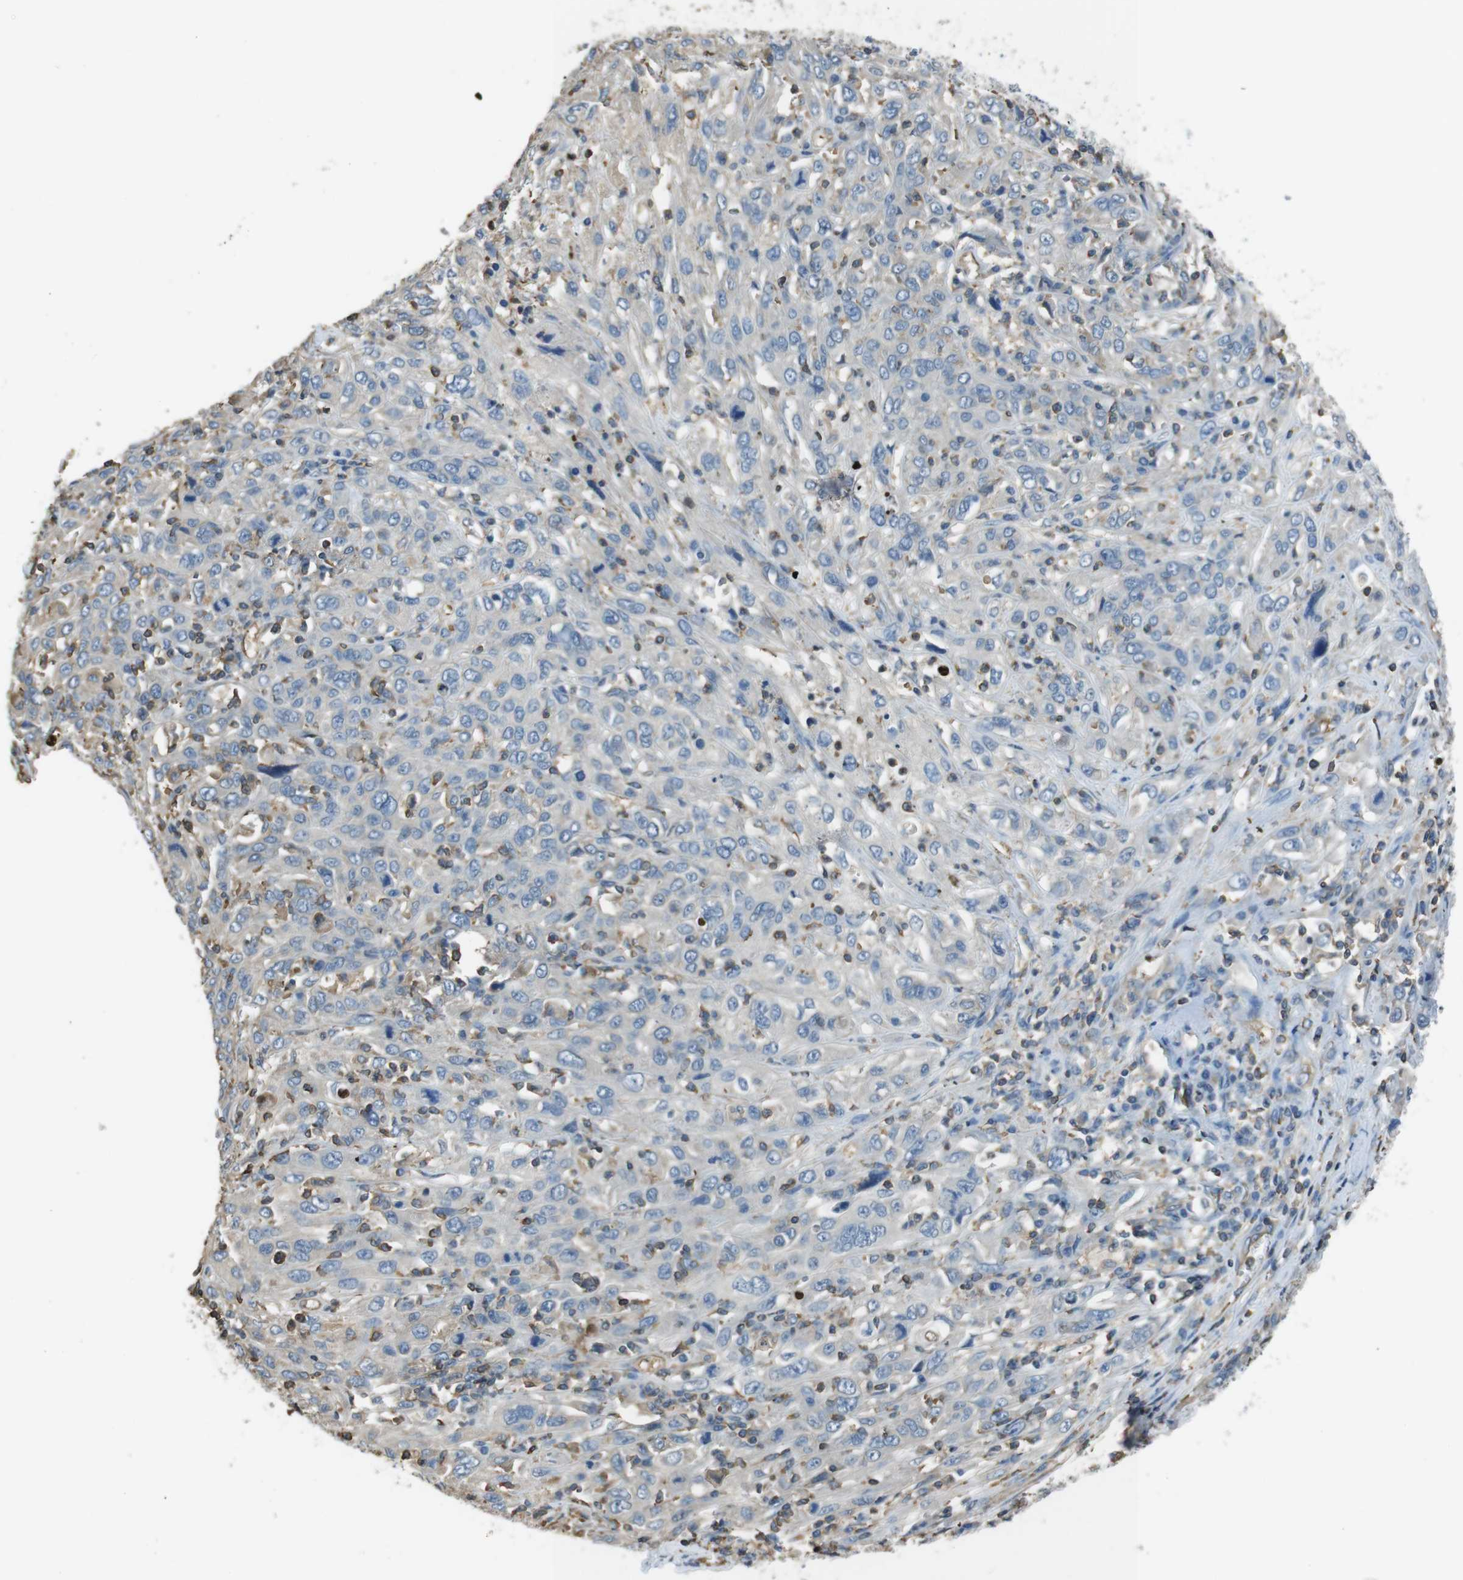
{"staining": {"intensity": "negative", "quantity": "none", "location": "none"}, "tissue": "cervical cancer", "cell_type": "Tumor cells", "image_type": "cancer", "snomed": [{"axis": "morphology", "description": "Squamous cell carcinoma, NOS"}, {"axis": "topography", "description": "Cervix"}], "caption": "Tumor cells are negative for protein expression in human cervical cancer.", "gene": "FCAR", "patient": {"sex": "female", "age": 46}}